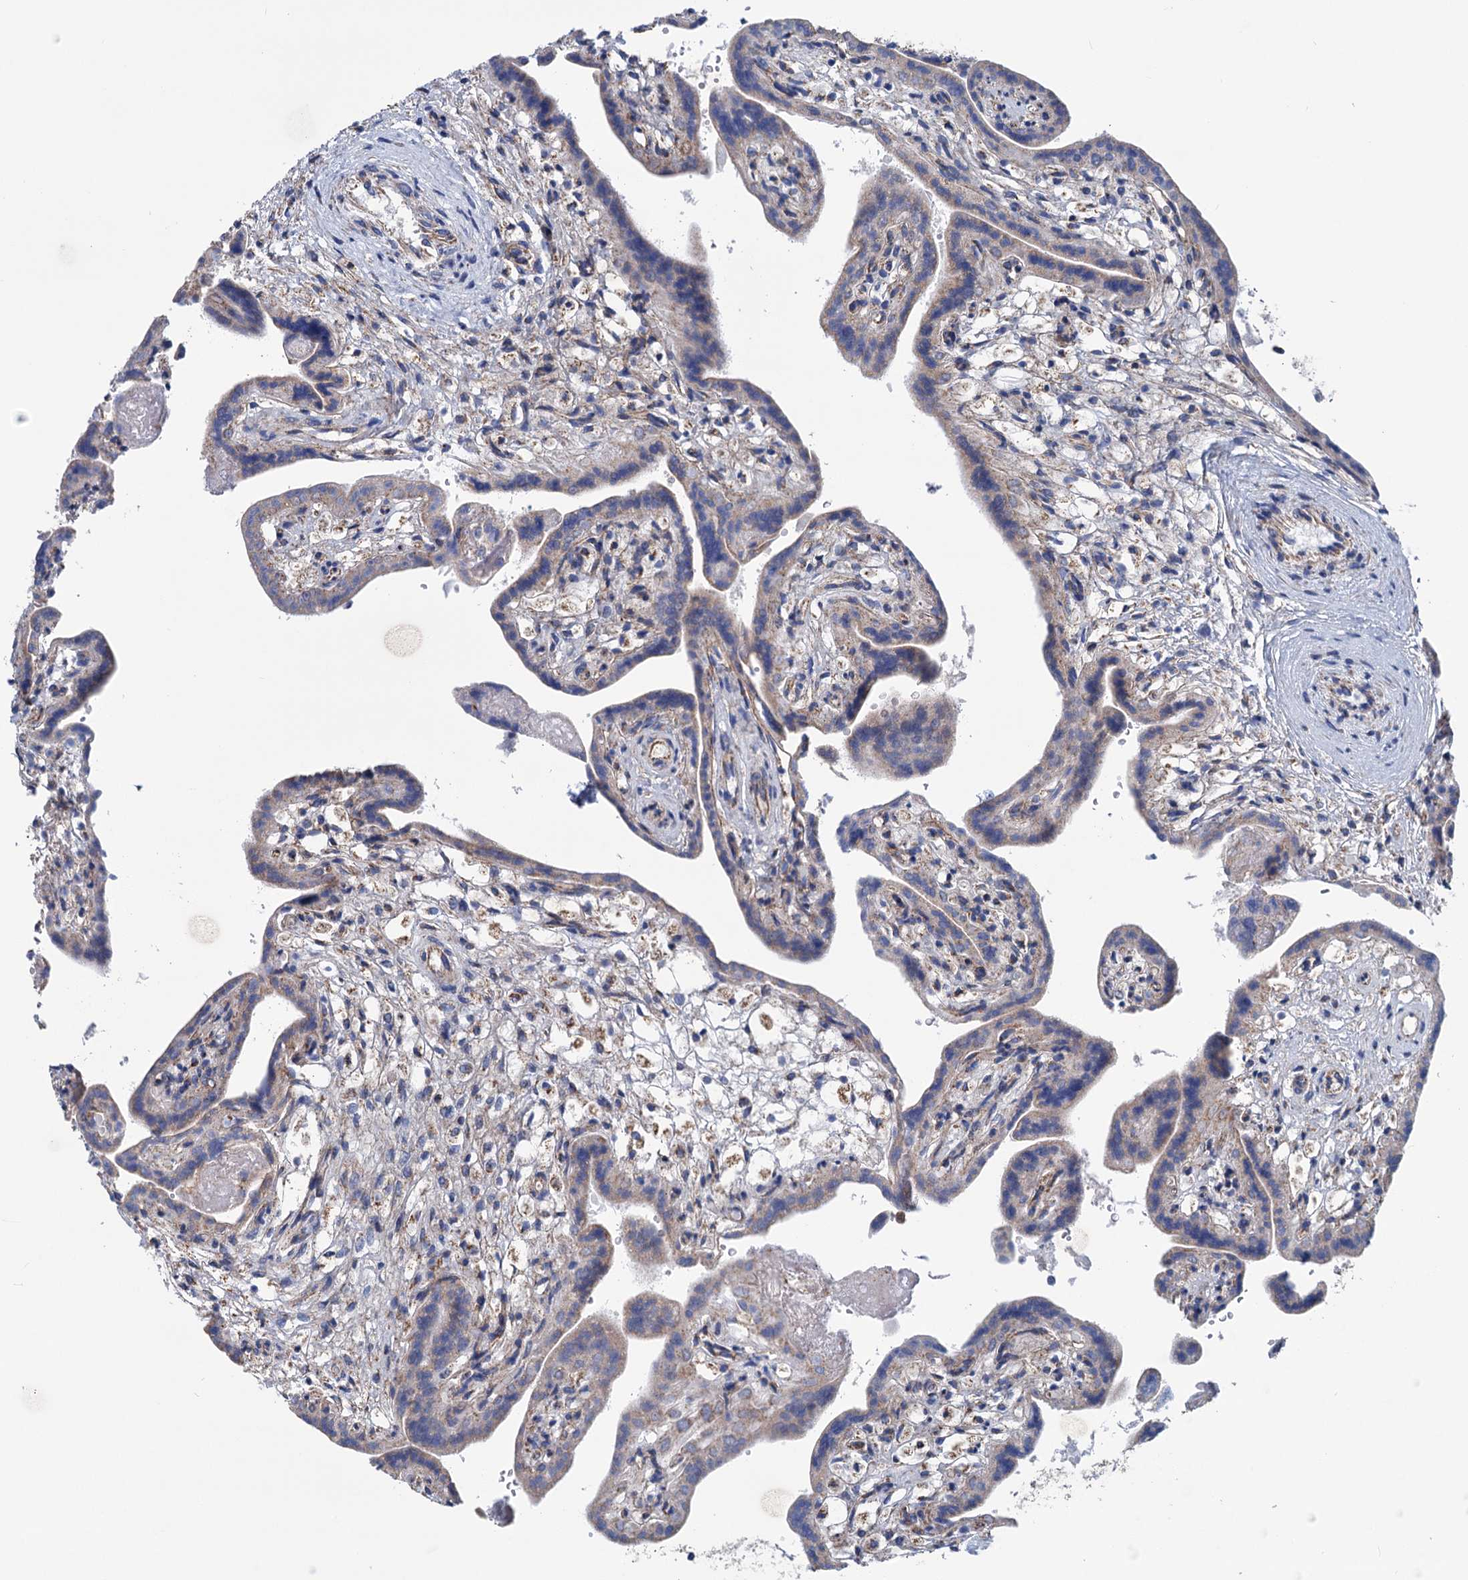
{"staining": {"intensity": "weak", "quantity": "<25%", "location": "cytoplasmic/membranous,nuclear"}, "tissue": "placenta", "cell_type": "Trophoblastic cells", "image_type": "normal", "snomed": [{"axis": "morphology", "description": "Normal tissue, NOS"}, {"axis": "topography", "description": "Placenta"}], "caption": "Histopathology image shows no protein expression in trophoblastic cells of benign placenta.", "gene": "MORN3", "patient": {"sex": "female", "age": 37}}